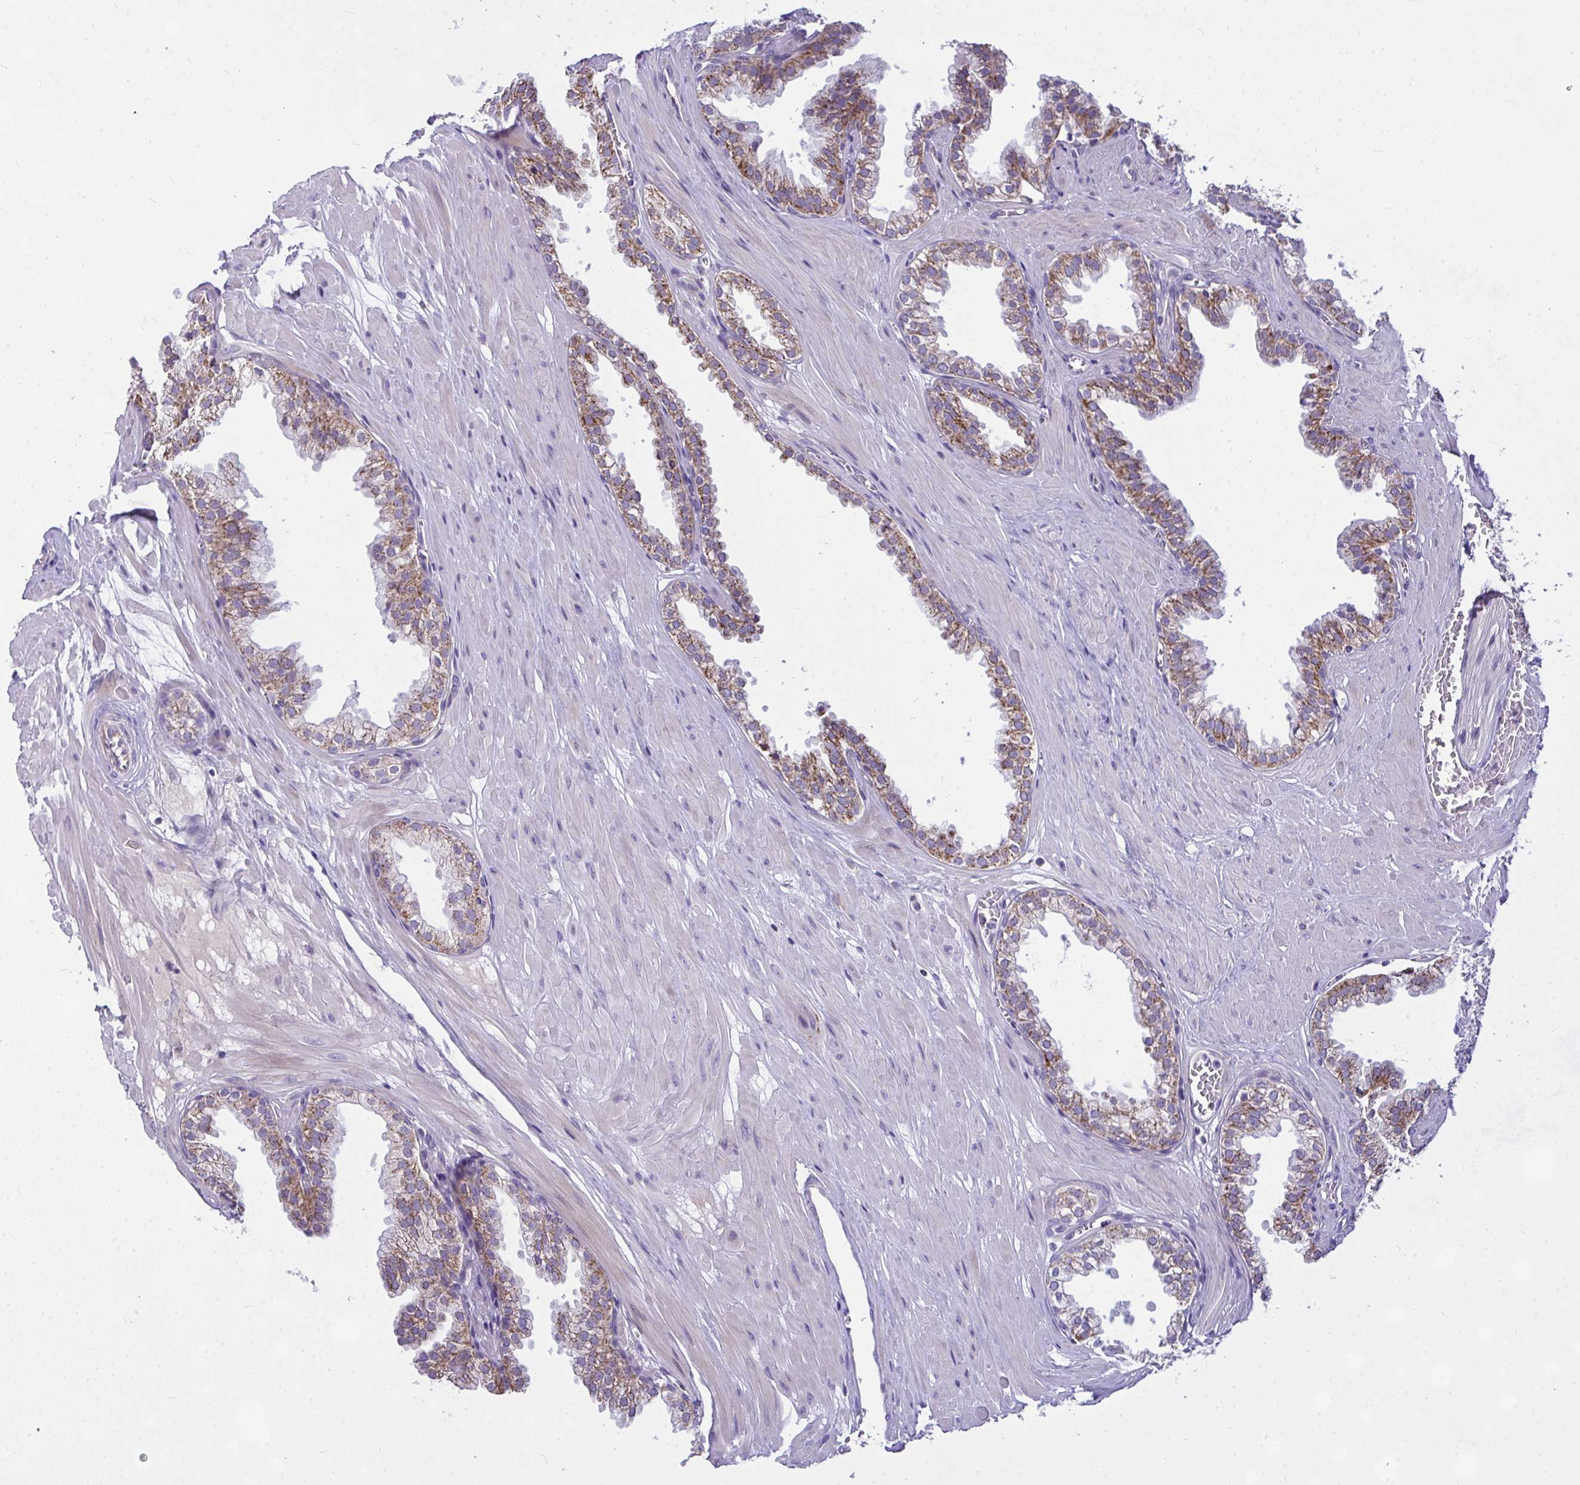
{"staining": {"intensity": "moderate", "quantity": ">75%", "location": "cytoplasmic/membranous"}, "tissue": "prostate", "cell_type": "Glandular cells", "image_type": "normal", "snomed": [{"axis": "morphology", "description": "Normal tissue, NOS"}, {"axis": "topography", "description": "Prostate"}, {"axis": "topography", "description": "Peripheral nerve tissue"}], "caption": "Immunohistochemistry (IHC) staining of normal prostate, which demonstrates medium levels of moderate cytoplasmic/membranous staining in approximately >75% of glandular cells indicating moderate cytoplasmic/membranous protein staining. The staining was performed using DAB (3,3'-diaminobenzidine) (brown) for protein detection and nuclei were counterstained in hematoxylin (blue).", "gene": "CEP63", "patient": {"sex": "male", "age": 55}}